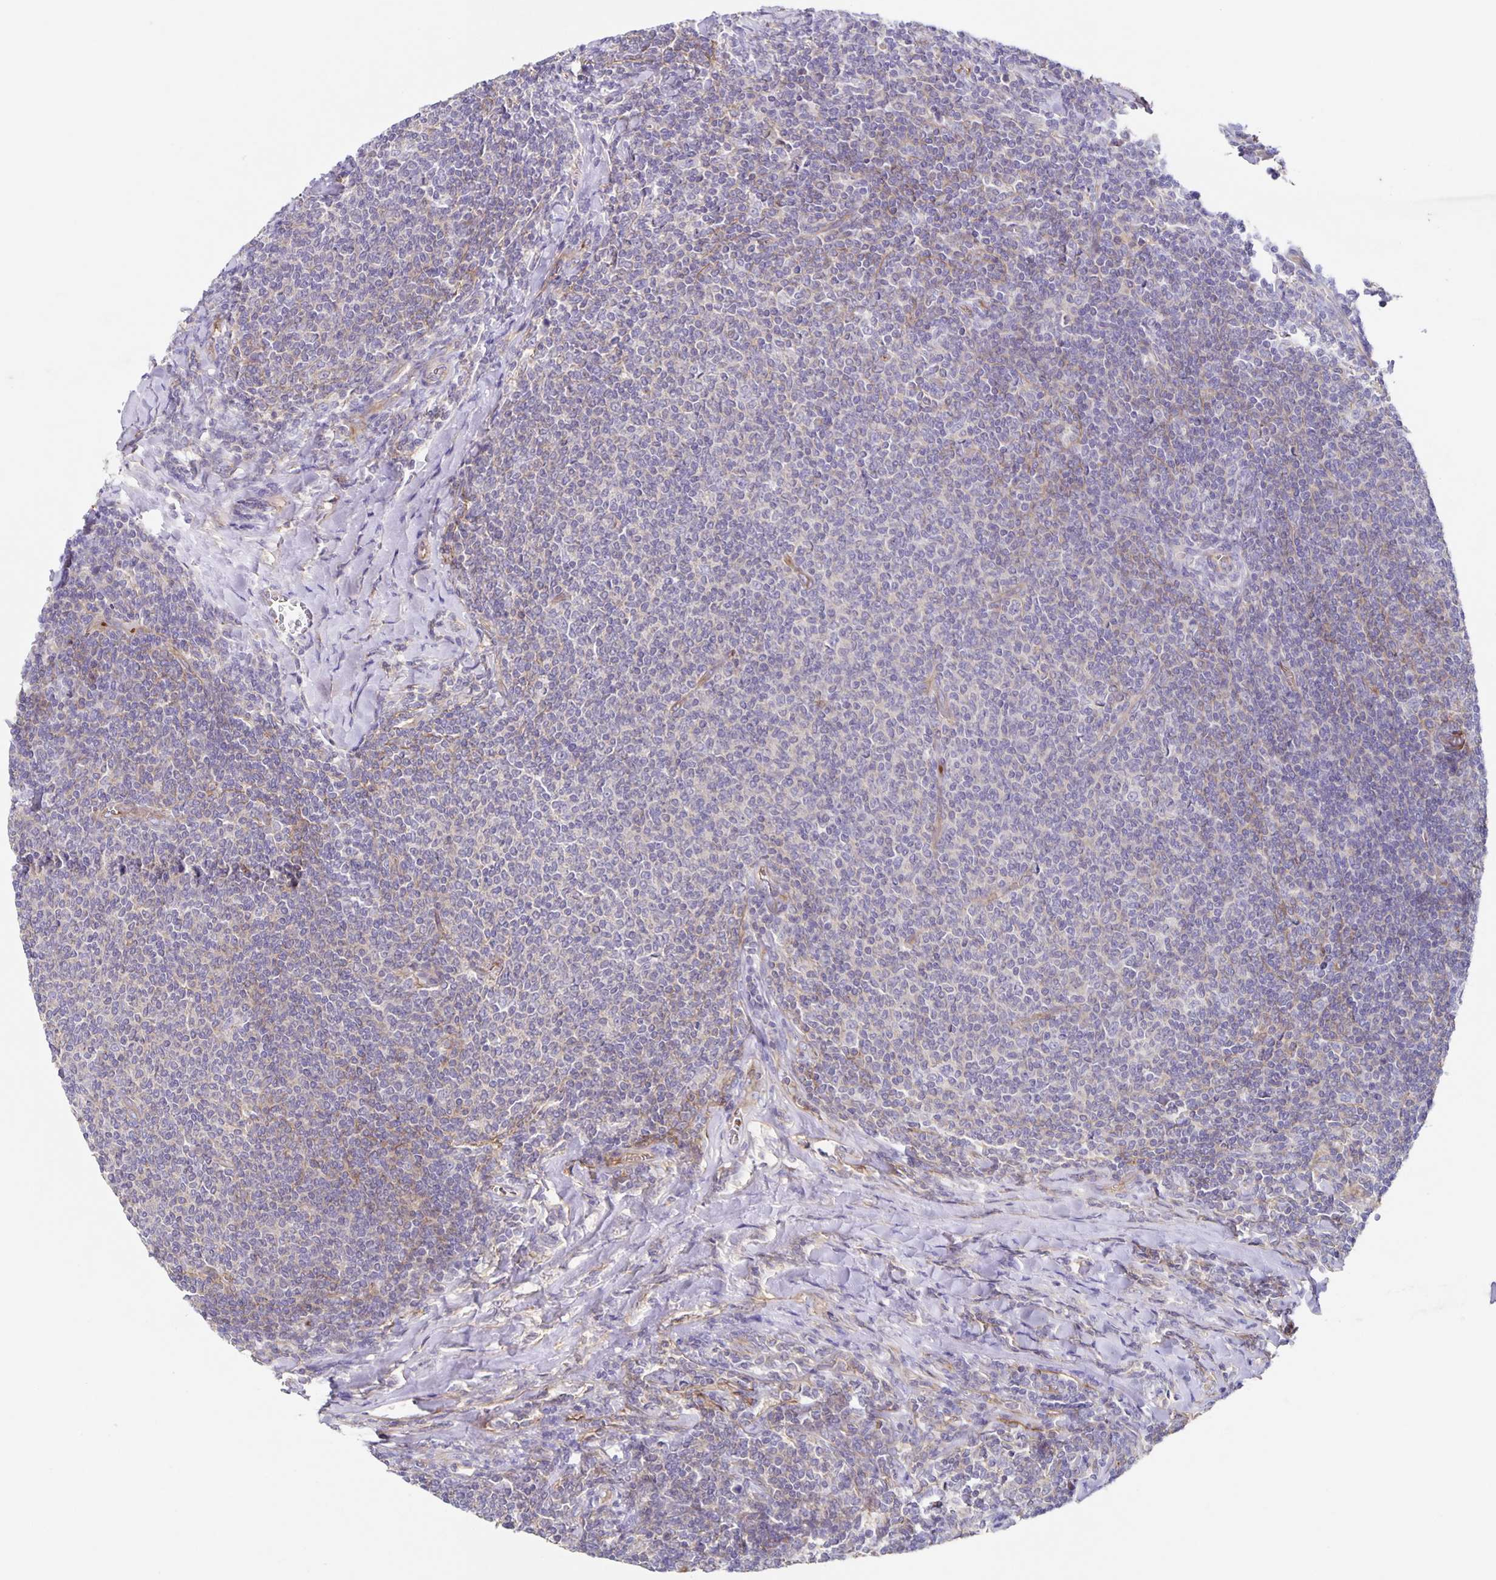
{"staining": {"intensity": "negative", "quantity": "none", "location": "none"}, "tissue": "lymphoma", "cell_type": "Tumor cells", "image_type": "cancer", "snomed": [{"axis": "morphology", "description": "Malignant lymphoma, non-Hodgkin's type, Low grade"}, {"axis": "topography", "description": "Lymph node"}], "caption": "Human lymphoma stained for a protein using immunohistochemistry (IHC) displays no positivity in tumor cells.", "gene": "ITGA2", "patient": {"sex": "male", "age": 52}}